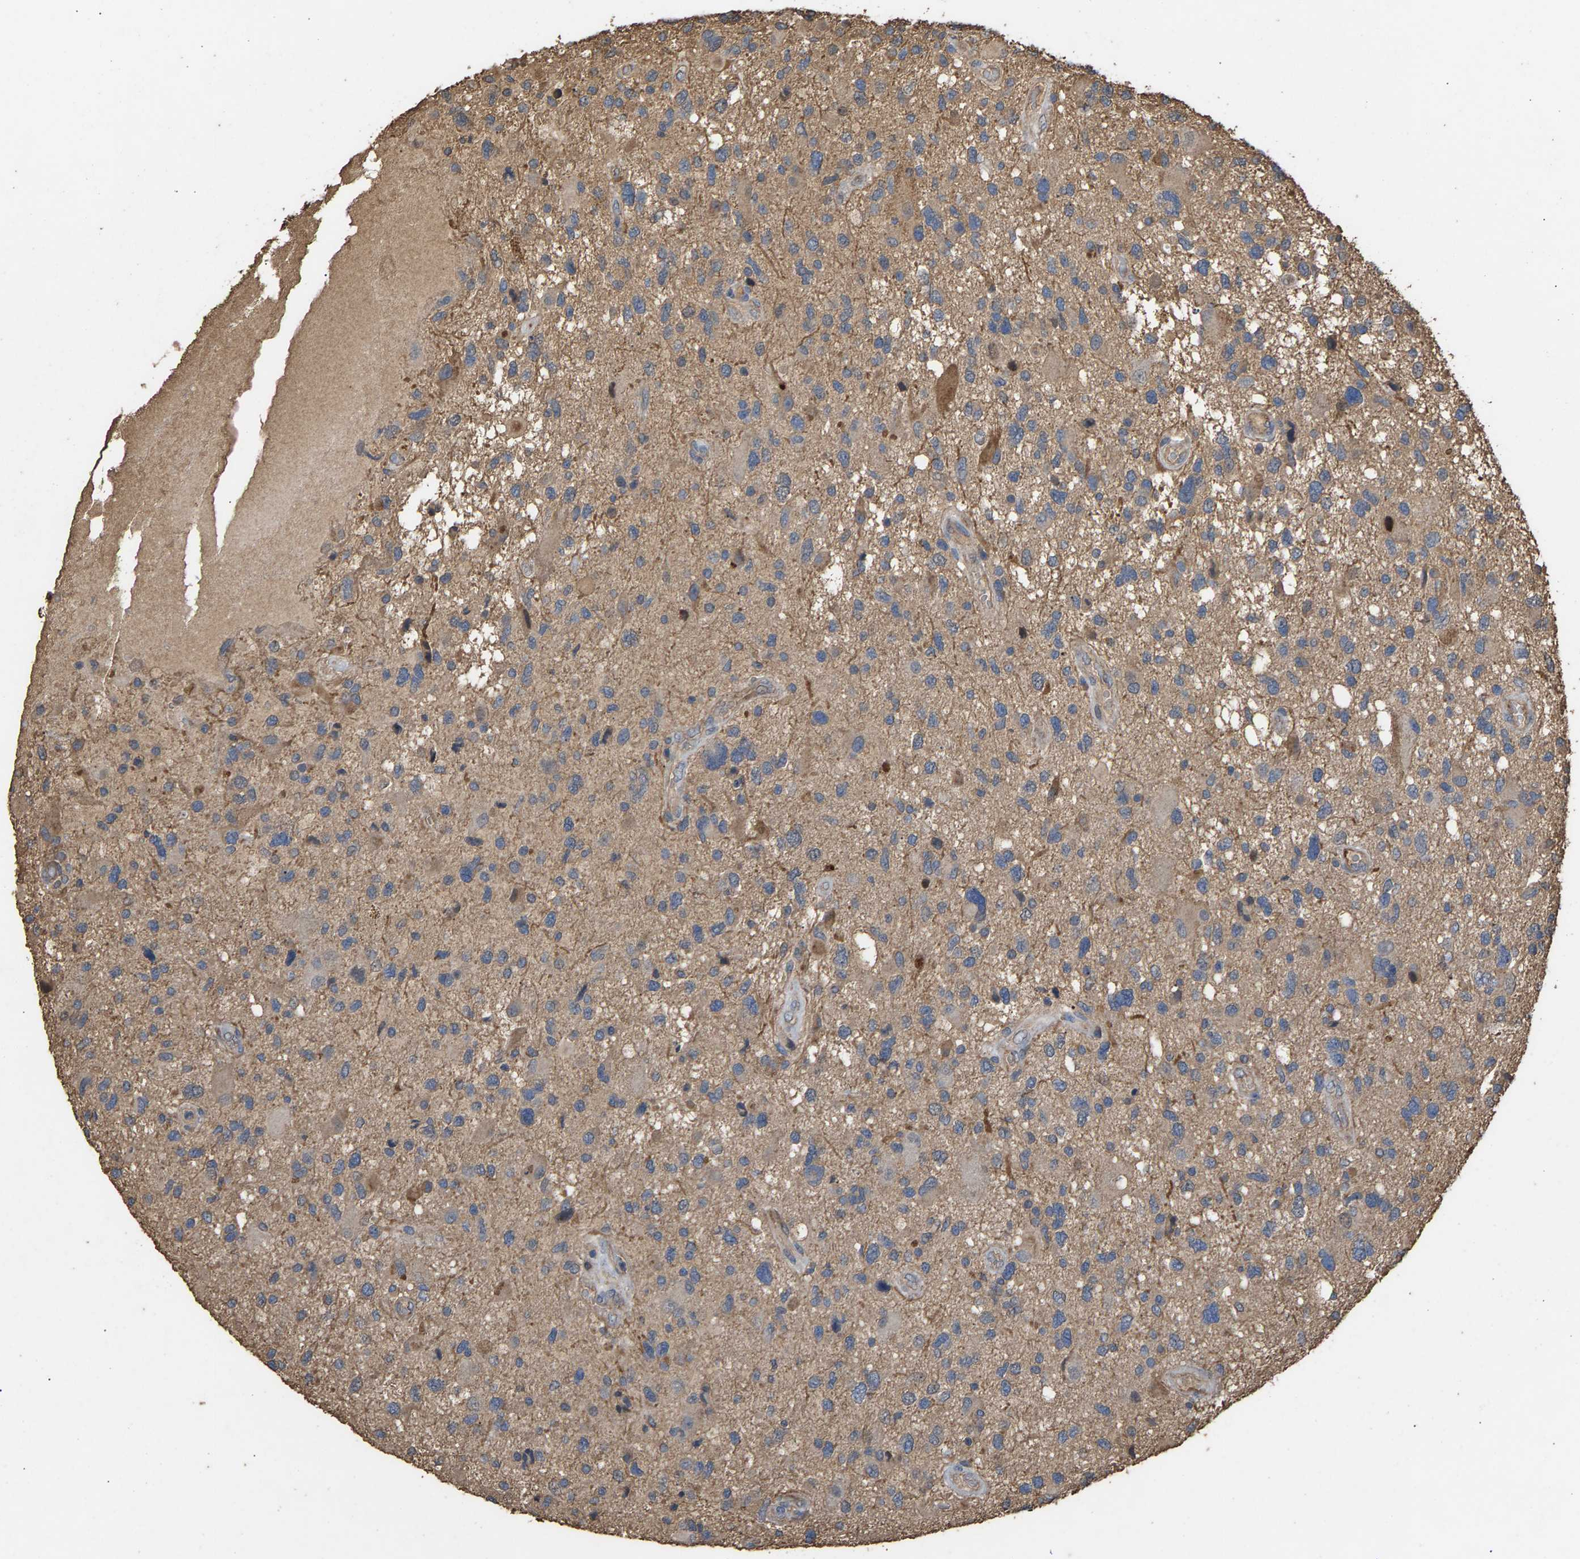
{"staining": {"intensity": "weak", "quantity": ">75%", "location": "cytoplasmic/membranous"}, "tissue": "glioma", "cell_type": "Tumor cells", "image_type": "cancer", "snomed": [{"axis": "morphology", "description": "Glioma, malignant, High grade"}, {"axis": "topography", "description": "Brain"}], "caption": "IHC image of neoplastic tissue: human glioma stained using IHC reveals low levels of weak protein expression localized specifically in the cytoplasmic/membranous of tumor cells, appearing as a cytoplasmic/membranous brown color.", "gene": "HTRA3", "patient": {"sex": "male", "age": 33}}